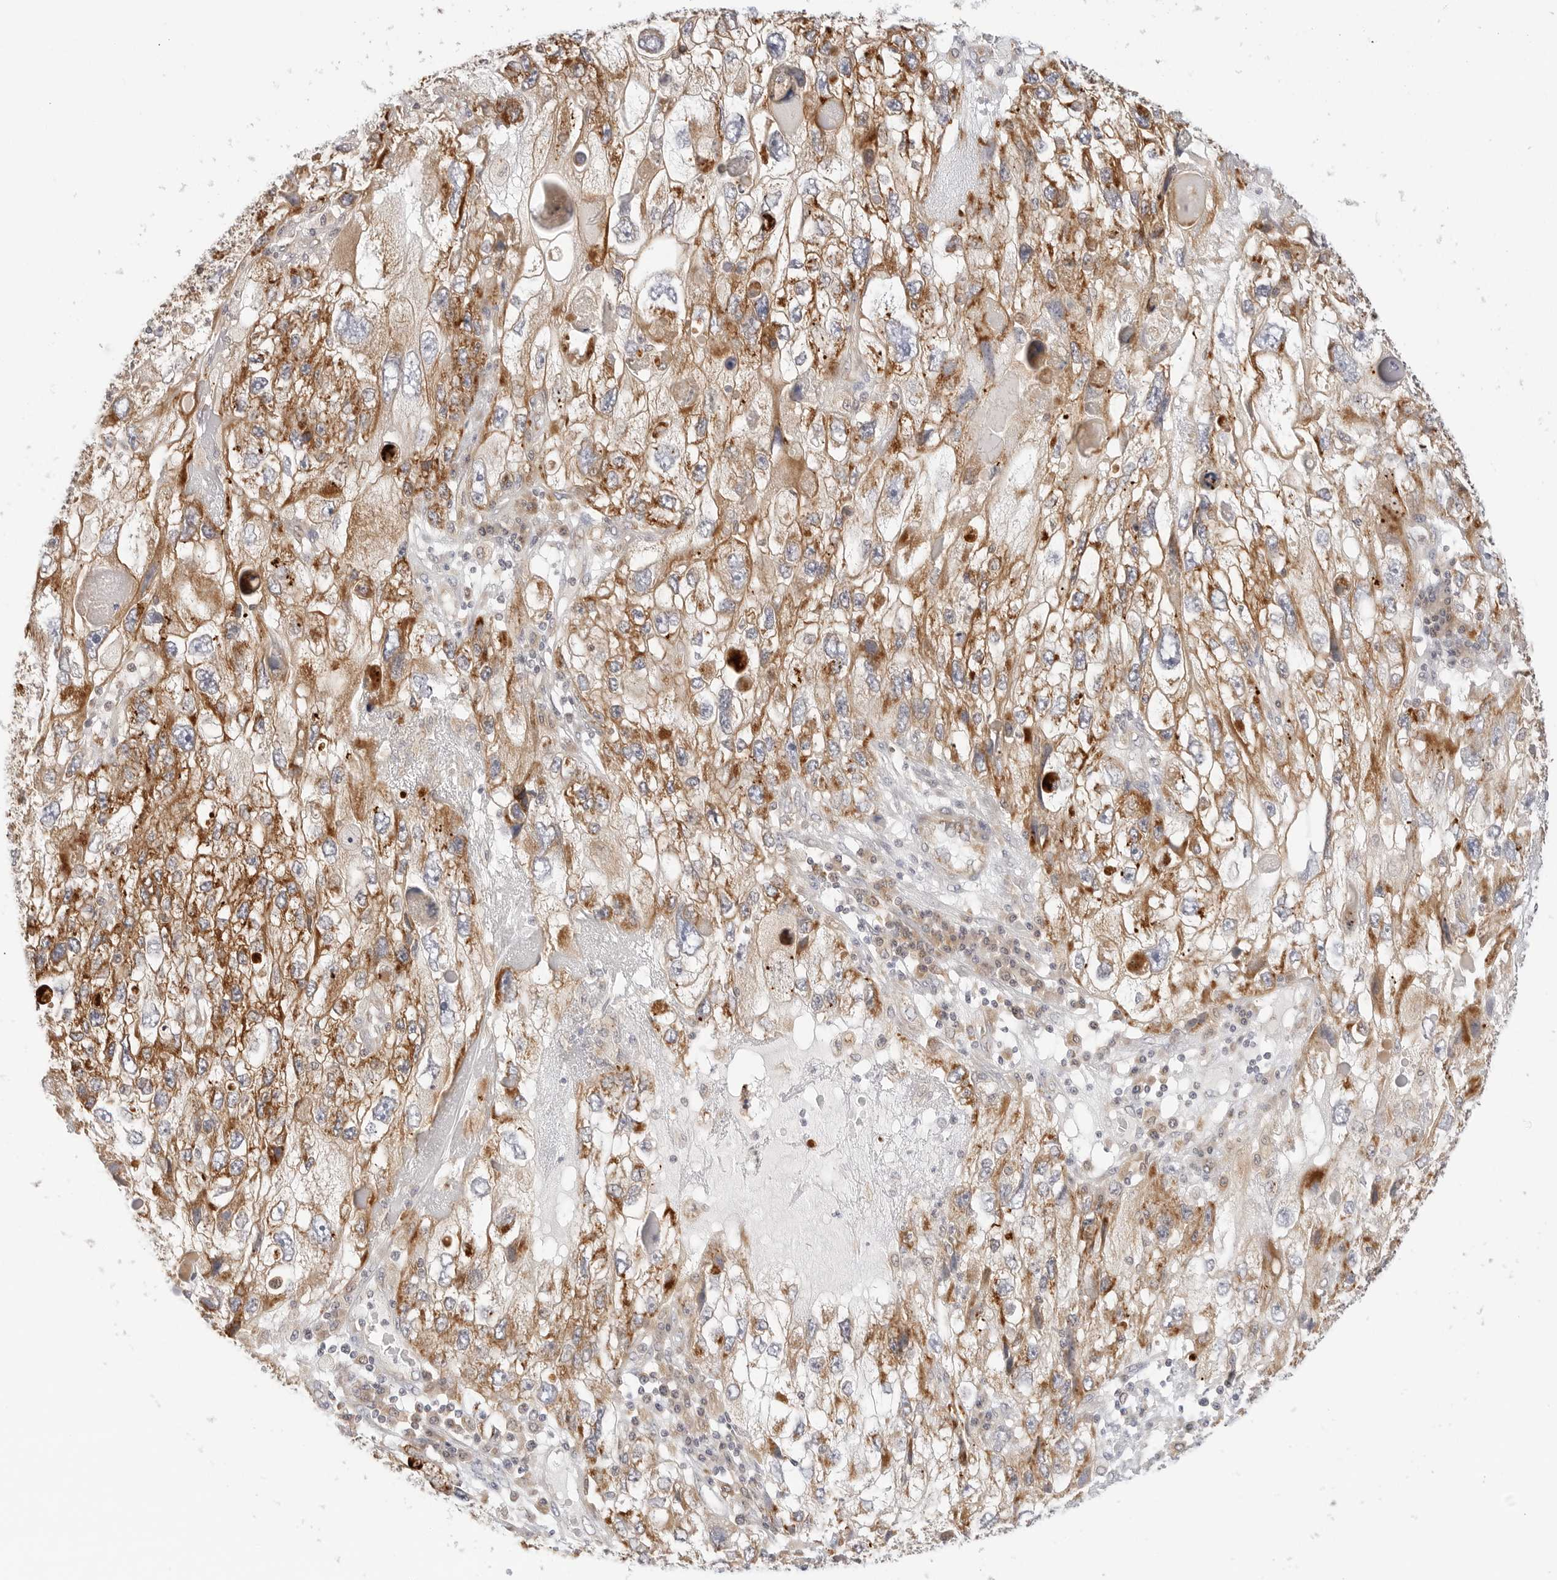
{"staining": {"intensity": "moderate", "quantity": ">75%", "location": "cytoplasmic/membranous"}, "tissue": "endometrial cancer", "cell_type": "Tumor cells", "image_type": "cancer", "snomed": [{"axis": "morphology", "description": "Adenocarcinoma, NOS"}, {"axis": "topography", "description": "Endometrium"}], "caption": "Moderate cytoplasmic/membranous staining is seen in about >75% of tumor cells in endometrial cancer.", "gene": "ERO1B", "patient": {"sex": "female", "age": 49}}